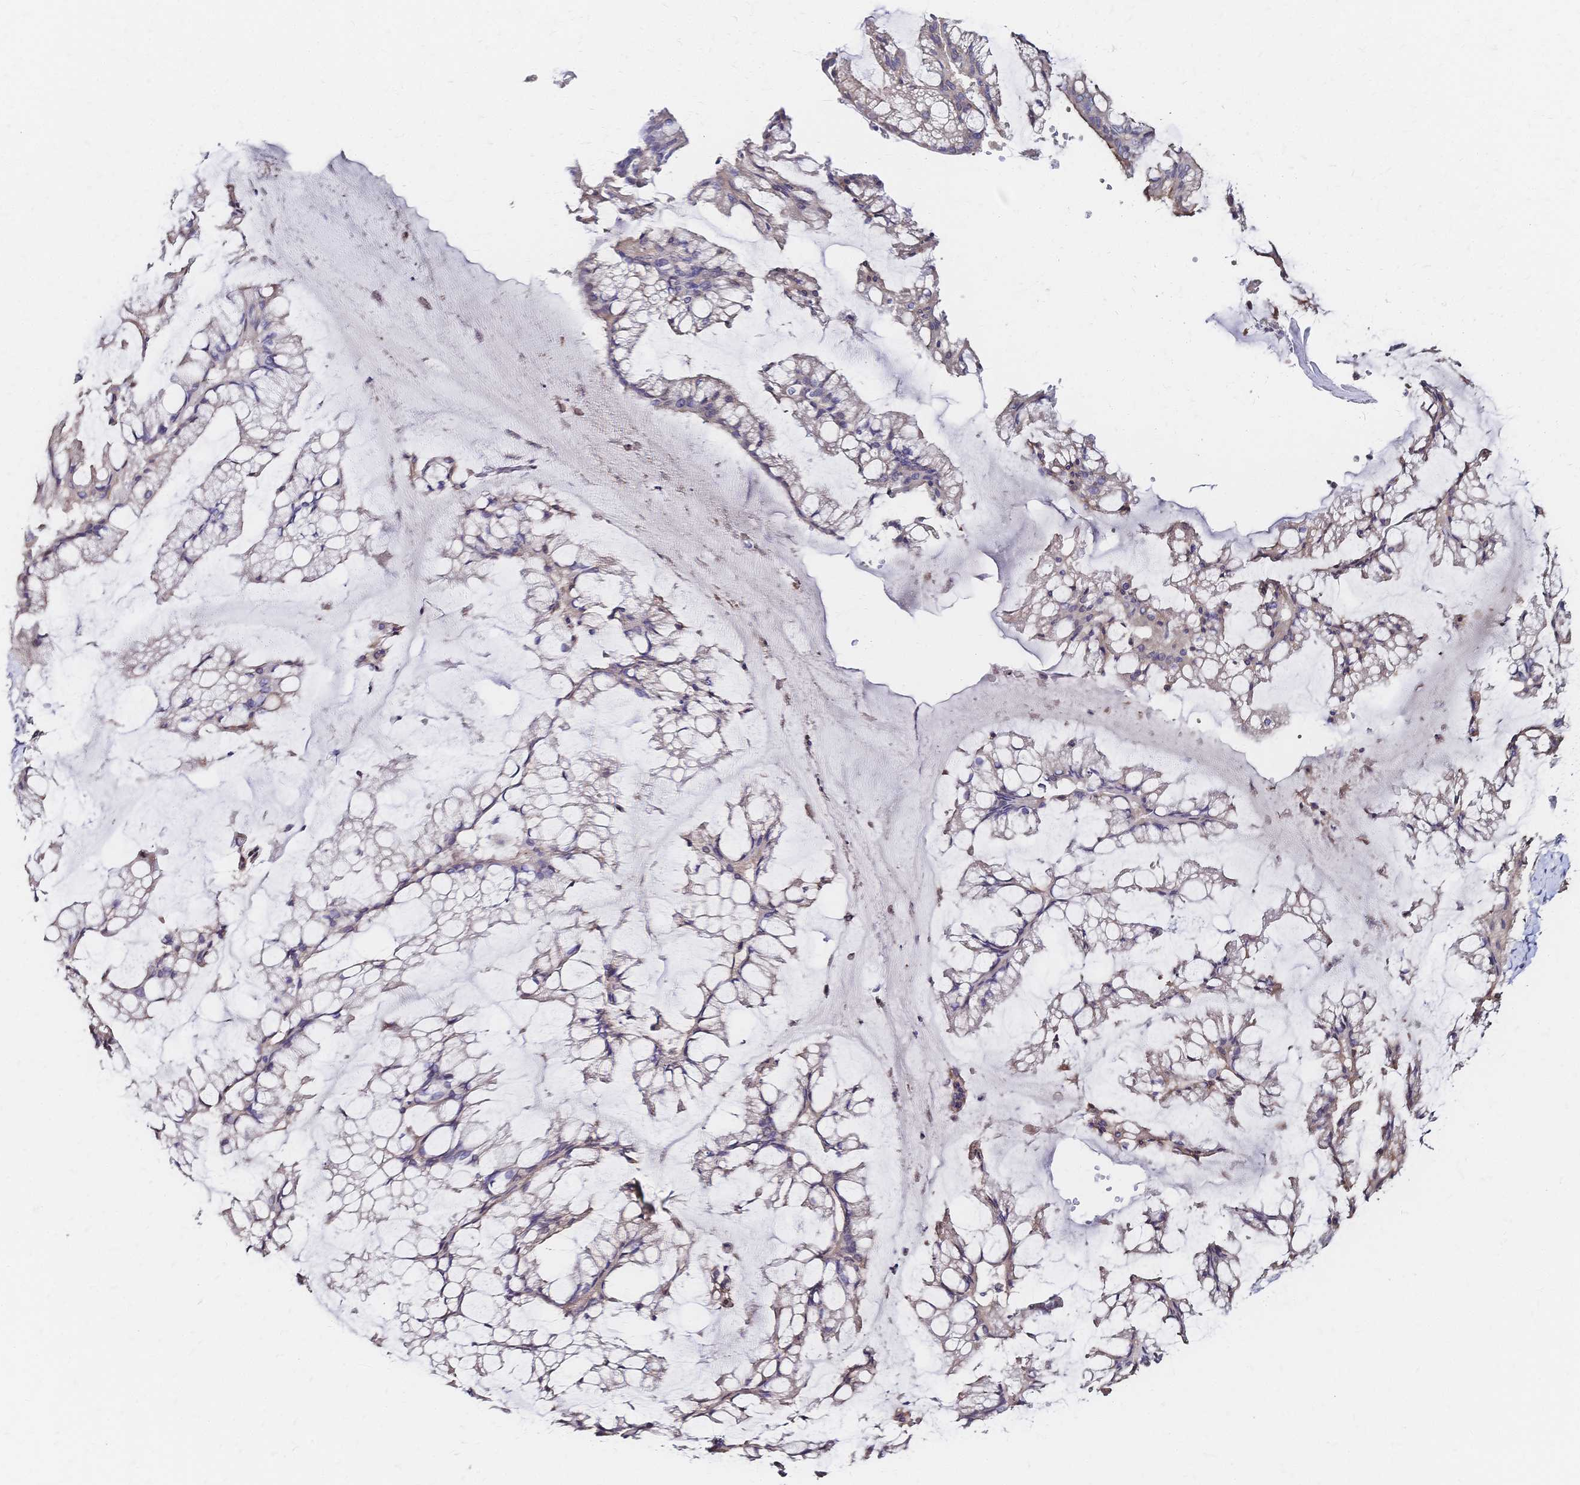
{"staining": {"intensity": "negative", "quantity": "none", "location": "none"}, "tissue": "ovarian cancer", "cell_type": "Tumor cells", "image_type": "cancer", "snomed": [{"axis": "morphology", "description": "Cystadenocarcinoma, mucinous, NOS"}, {"axis": "topography", "description": "Ovary"}], "caption": "IHC of ovarian mucinous cystadenocarcinoma displays no expression in tumor cells.", "gene": "SLC5A1", "patient": {"sex": "female", "age": 73}}